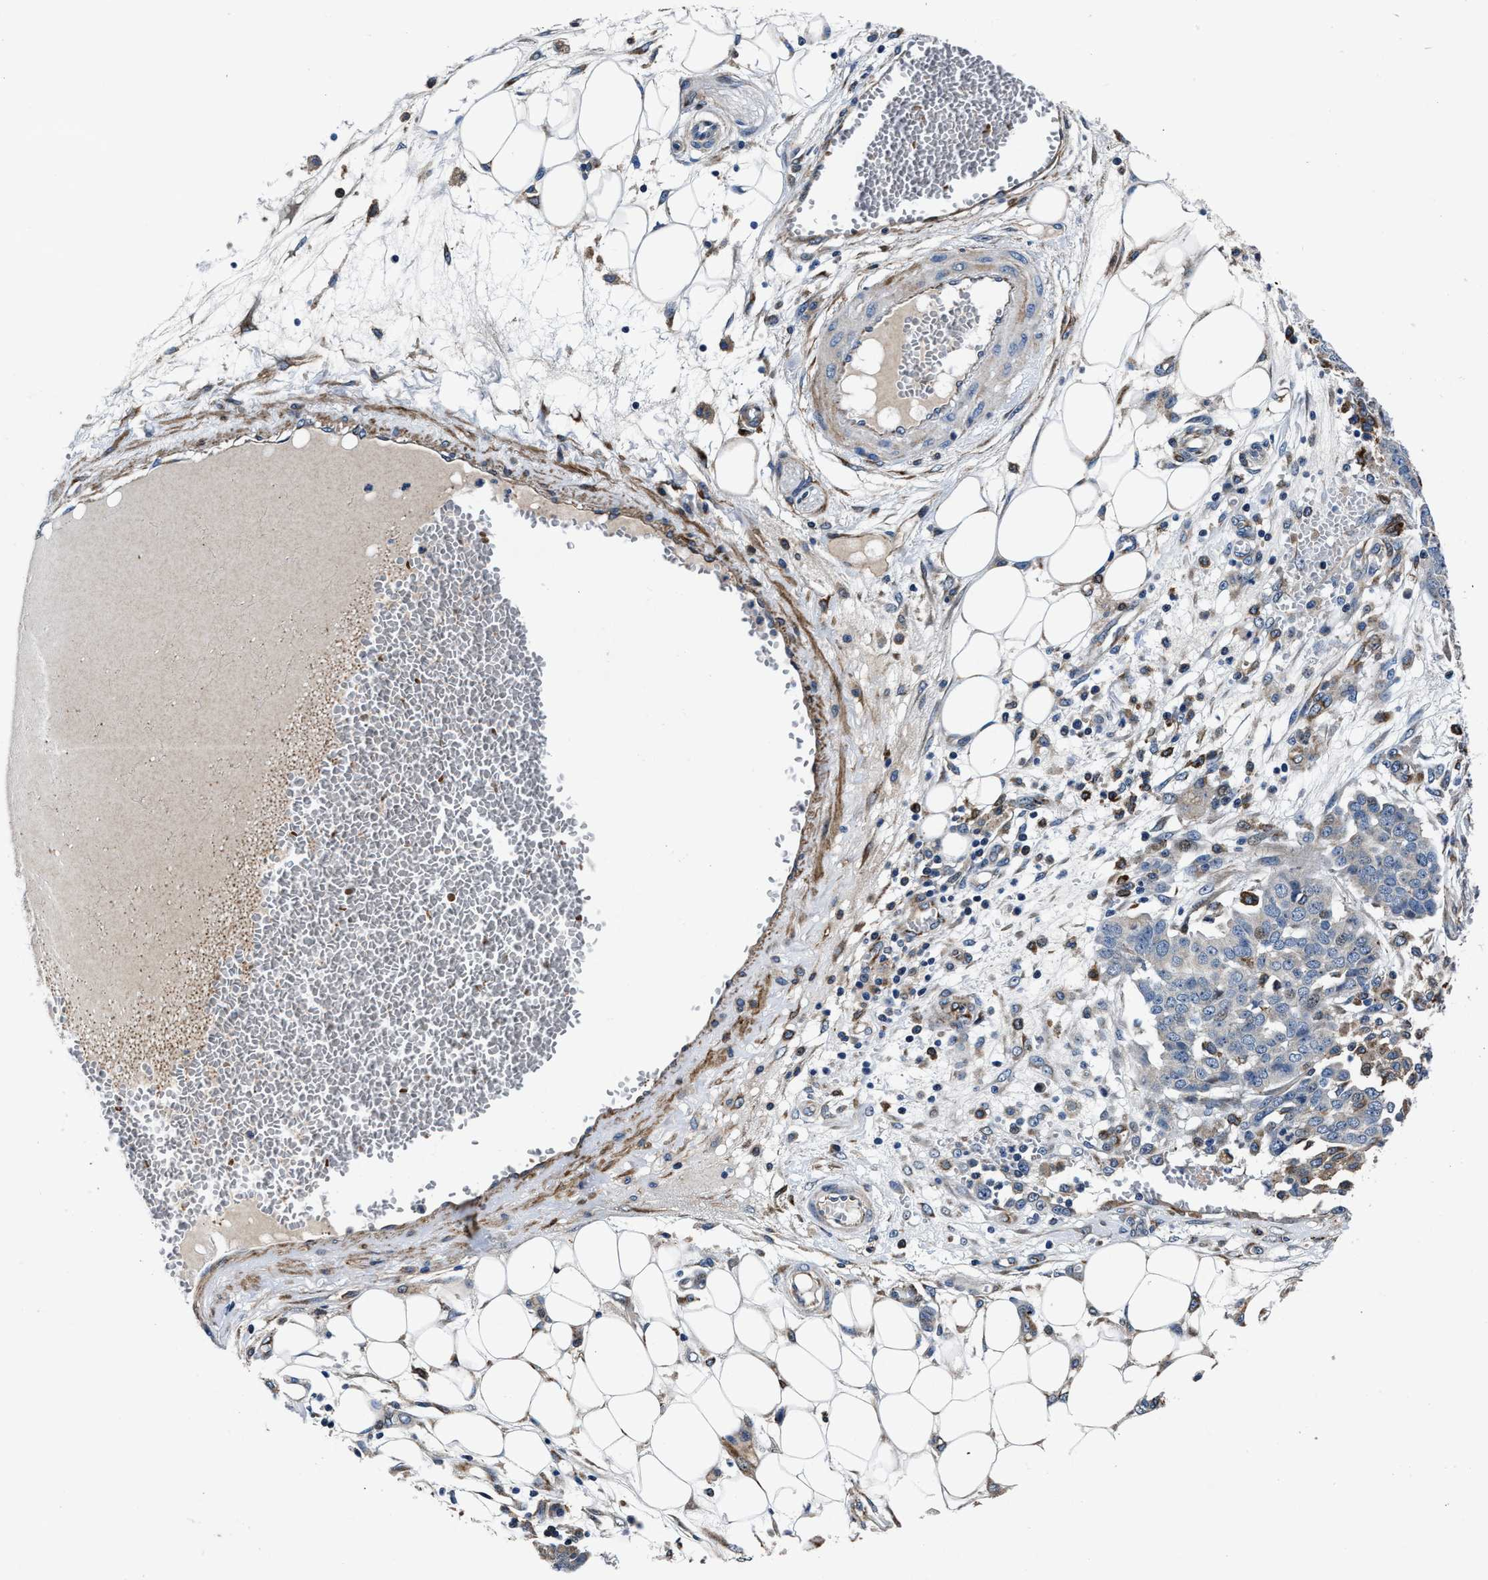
{"staining": {"intensity": "weak", "quantity": "<25%", "location": "cytoplasmic/membranous"}, "tissue": "ovarian cancer", "cell_type": "Tumor cells", "image_type": "cancer", "snomed": [{"axis": "morphology", "description": "Cystadenocarcinoma, serous, NOS"}, {"axis": "topography", "description": "Soft tissue"}, {"axis": "topography", "description": "Ovary"}], "caption": "IHC of ovarian serous cystadenocarcinoma reveals no staining in tumor cells.", "gene": "C2orf66", "patient": {"sex": "female", "age": 57}}